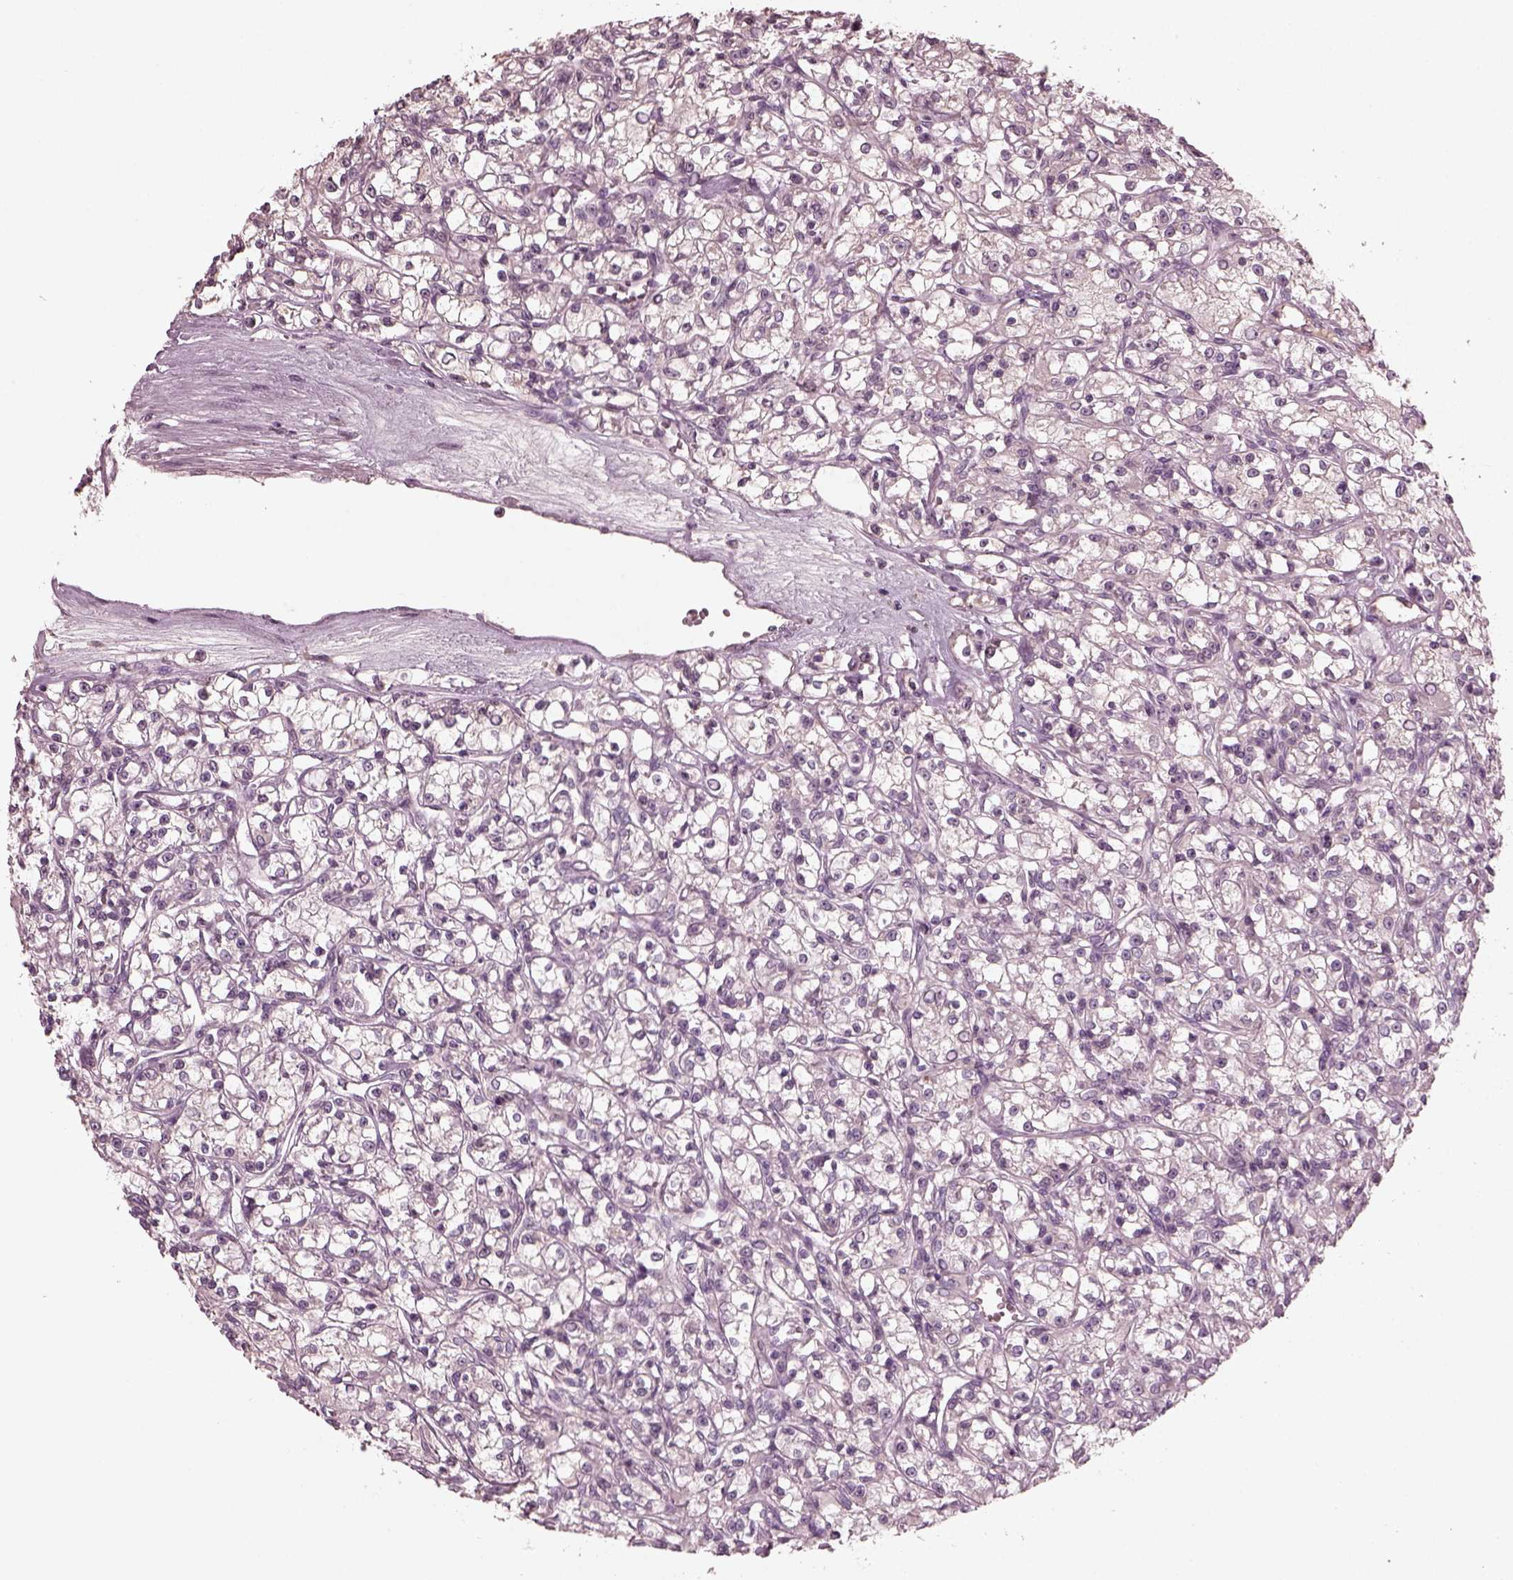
{"staining": {"intensity": "negative", "quantity": "none", "location": "none"}, "tissue": "renal cancer", "cell_type": "Tumor cells", "image_type": "cancer", "snomed": [{"axis": "morphology", "description": "Adenocarcinoma, NOS"}, {"axis": "topography", "description": "Kidney"}], "caption": "Tumor cells are negative for brown protein staining in renal cancer. (DAB immunohistochemistry, high magnification).", "gene": "PORCN", "patient": {"sex": "female", "age": 59}}